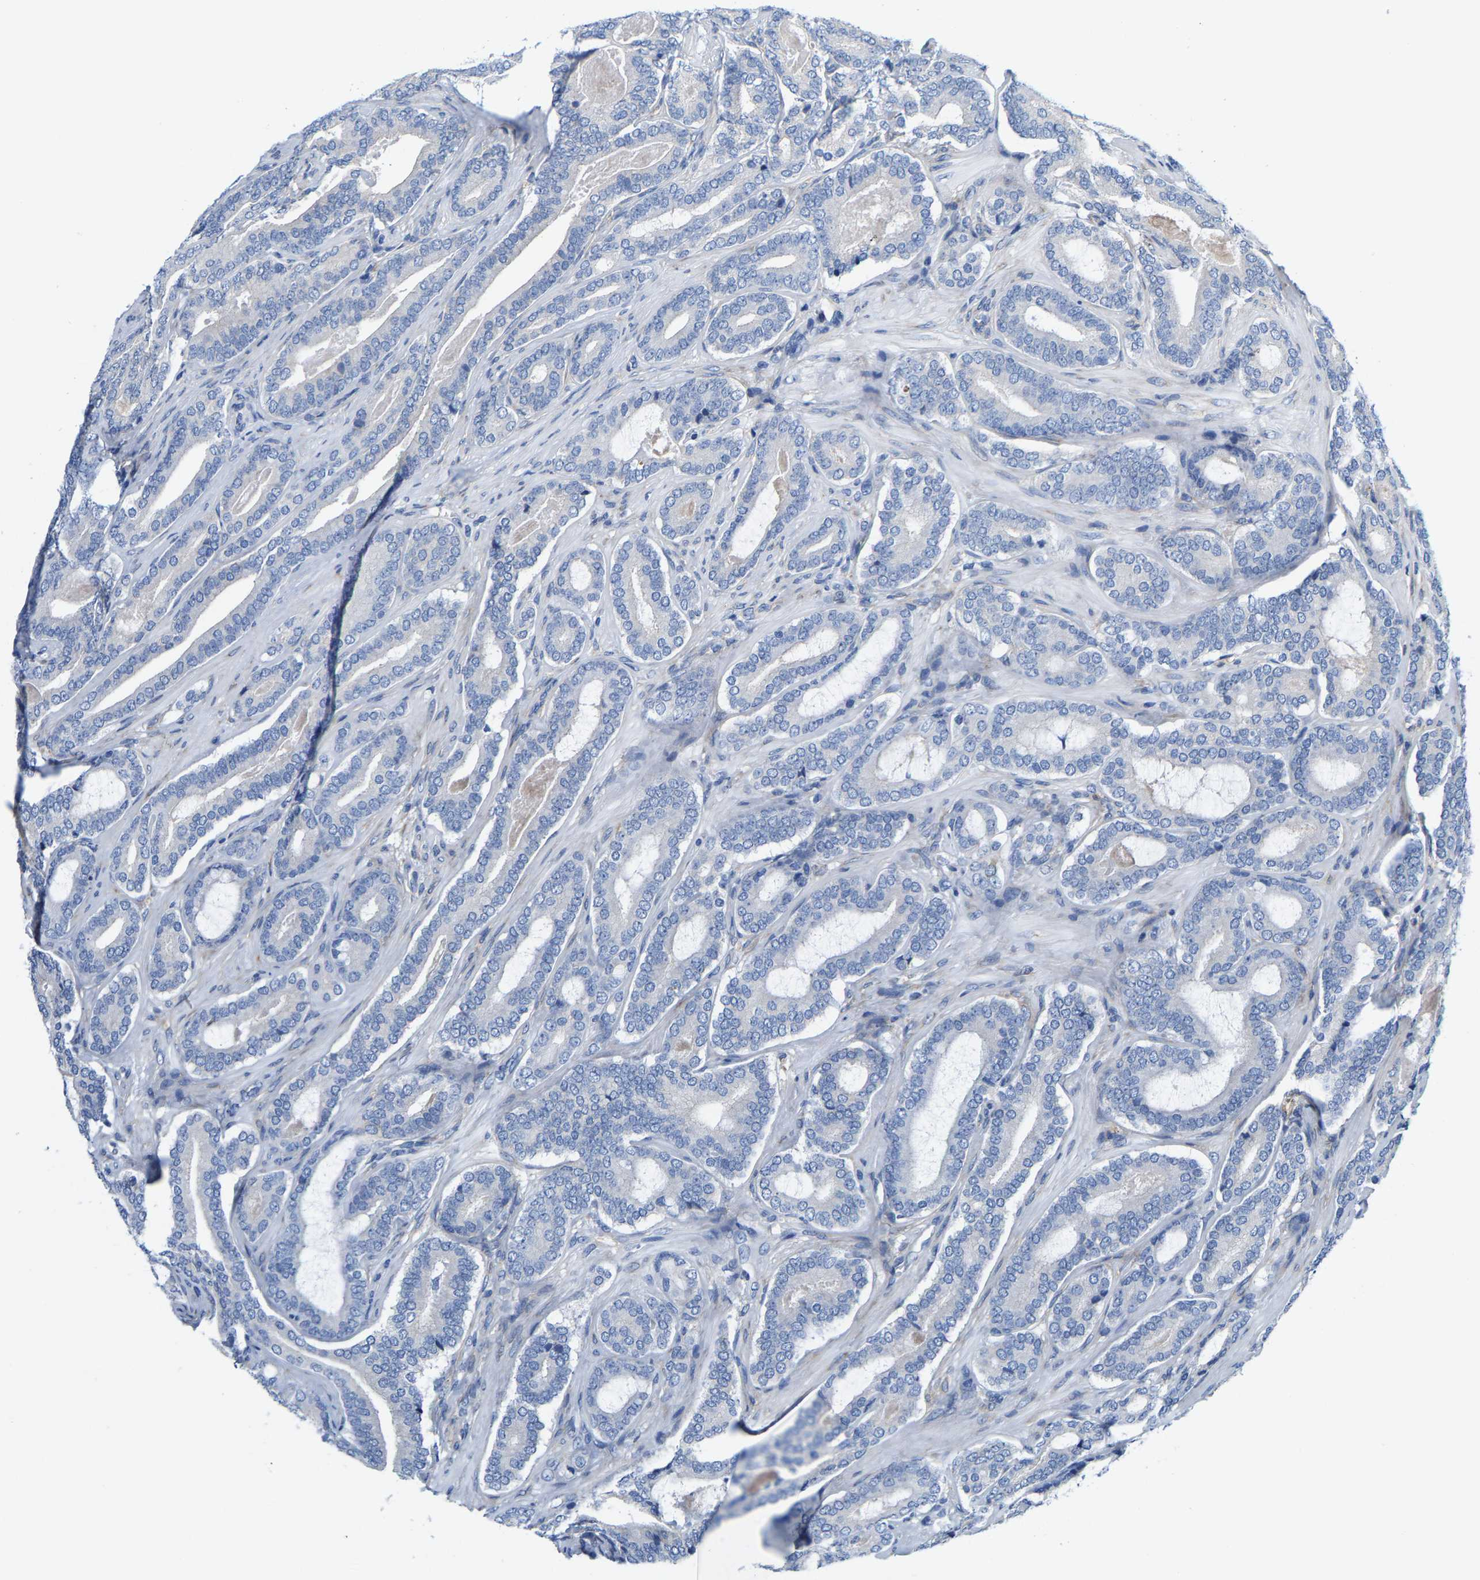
{"staining": {"intensity": "negative", "quantity": "none", "location": "none"}, "tissue": "prostate cancer", "cell_type": "Tumor cells", "image_type": "cancer", "snomed": [{"axis": "morphology", "description": "Adenocarcinoma, High grade"}, {"axis": "topography", "description": "Prostate"}], "caption": "Tumor cells are negative for brown protein staining in prostate adenocarcinoma (high-grade). Nuclei are stained in blue.", "gene": "DSCAM", "patient": {"sex": "male", "age": 60}}